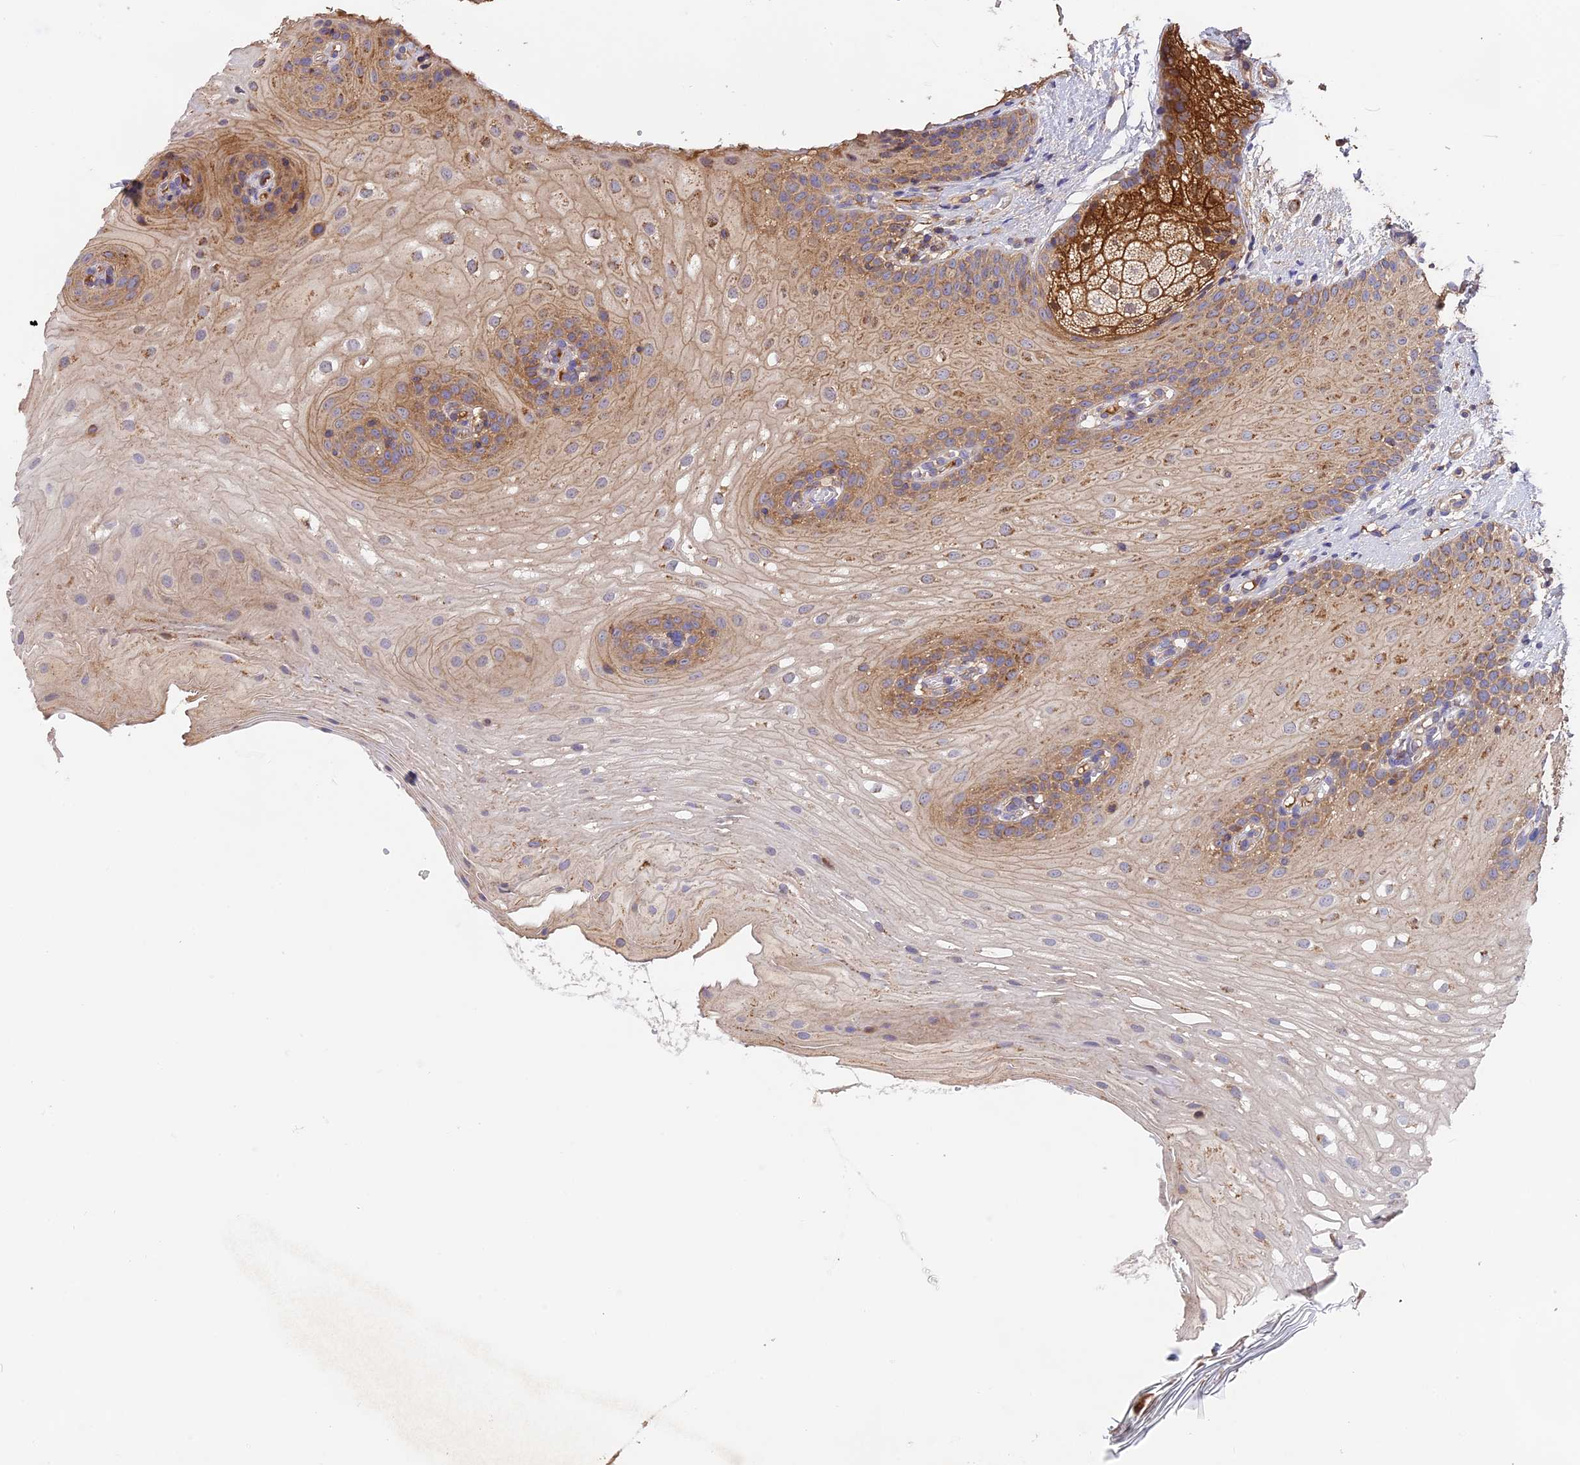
{"staining": {"intensity": "moderate", "quantity": ">75%", "location": "cytoplasmic/membranous"}, "tissue": "oral mucosa", "cell_type": "Squamous epithelial cells", "image_type": "normal", "snomed": [{"axis": "morphology", "description": "Normal tissue, NOS"}, {"axis": "topography", "description": "Oral tissue"}], "caption": "IHC photomicrograph of unremarkable human oral mucosa stained for a protein (brown), which exhibits medium levels of moderate cytoplasmic/membranous staining in approximately >75% of squamous epithelial cells.", "gene": "NUDT8", "patient": {"sex": "female", "age": 54}}